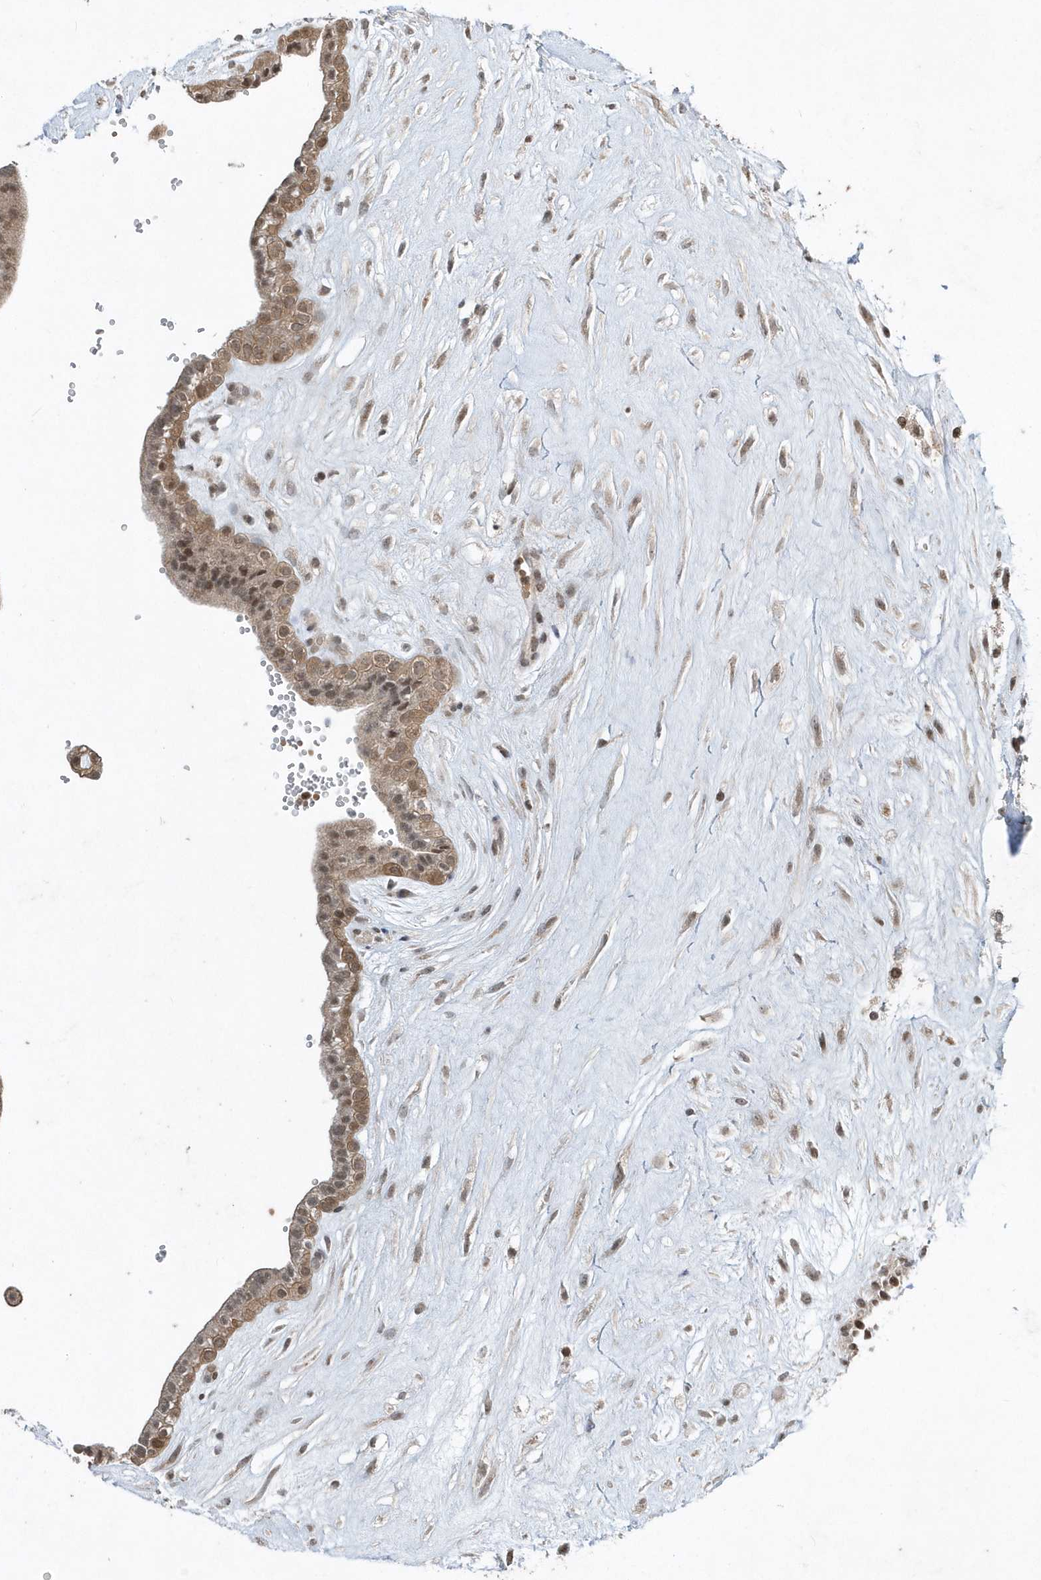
{"staining": {"intensity": "weak", "quantity": ">75%", "location": "cytoplasmic/membranous,nuclear"}, "tissue": "placenta", "cell_type": "Decidual cells", "image_type": "normal", "snomed": [{"axis": "morphology", "description": "Normal tissue, NOS"}, {"axis": "topography", "description": "Placenta"}], "caption": "Brown immunohistochemical staining in normal placenta demonstrates weak cytoplasmic/membranous,nuclear positivity in about >75% of decidual cells.", "gene": "EIF2B1", "patient": {"sex": "female", "age": 18}}